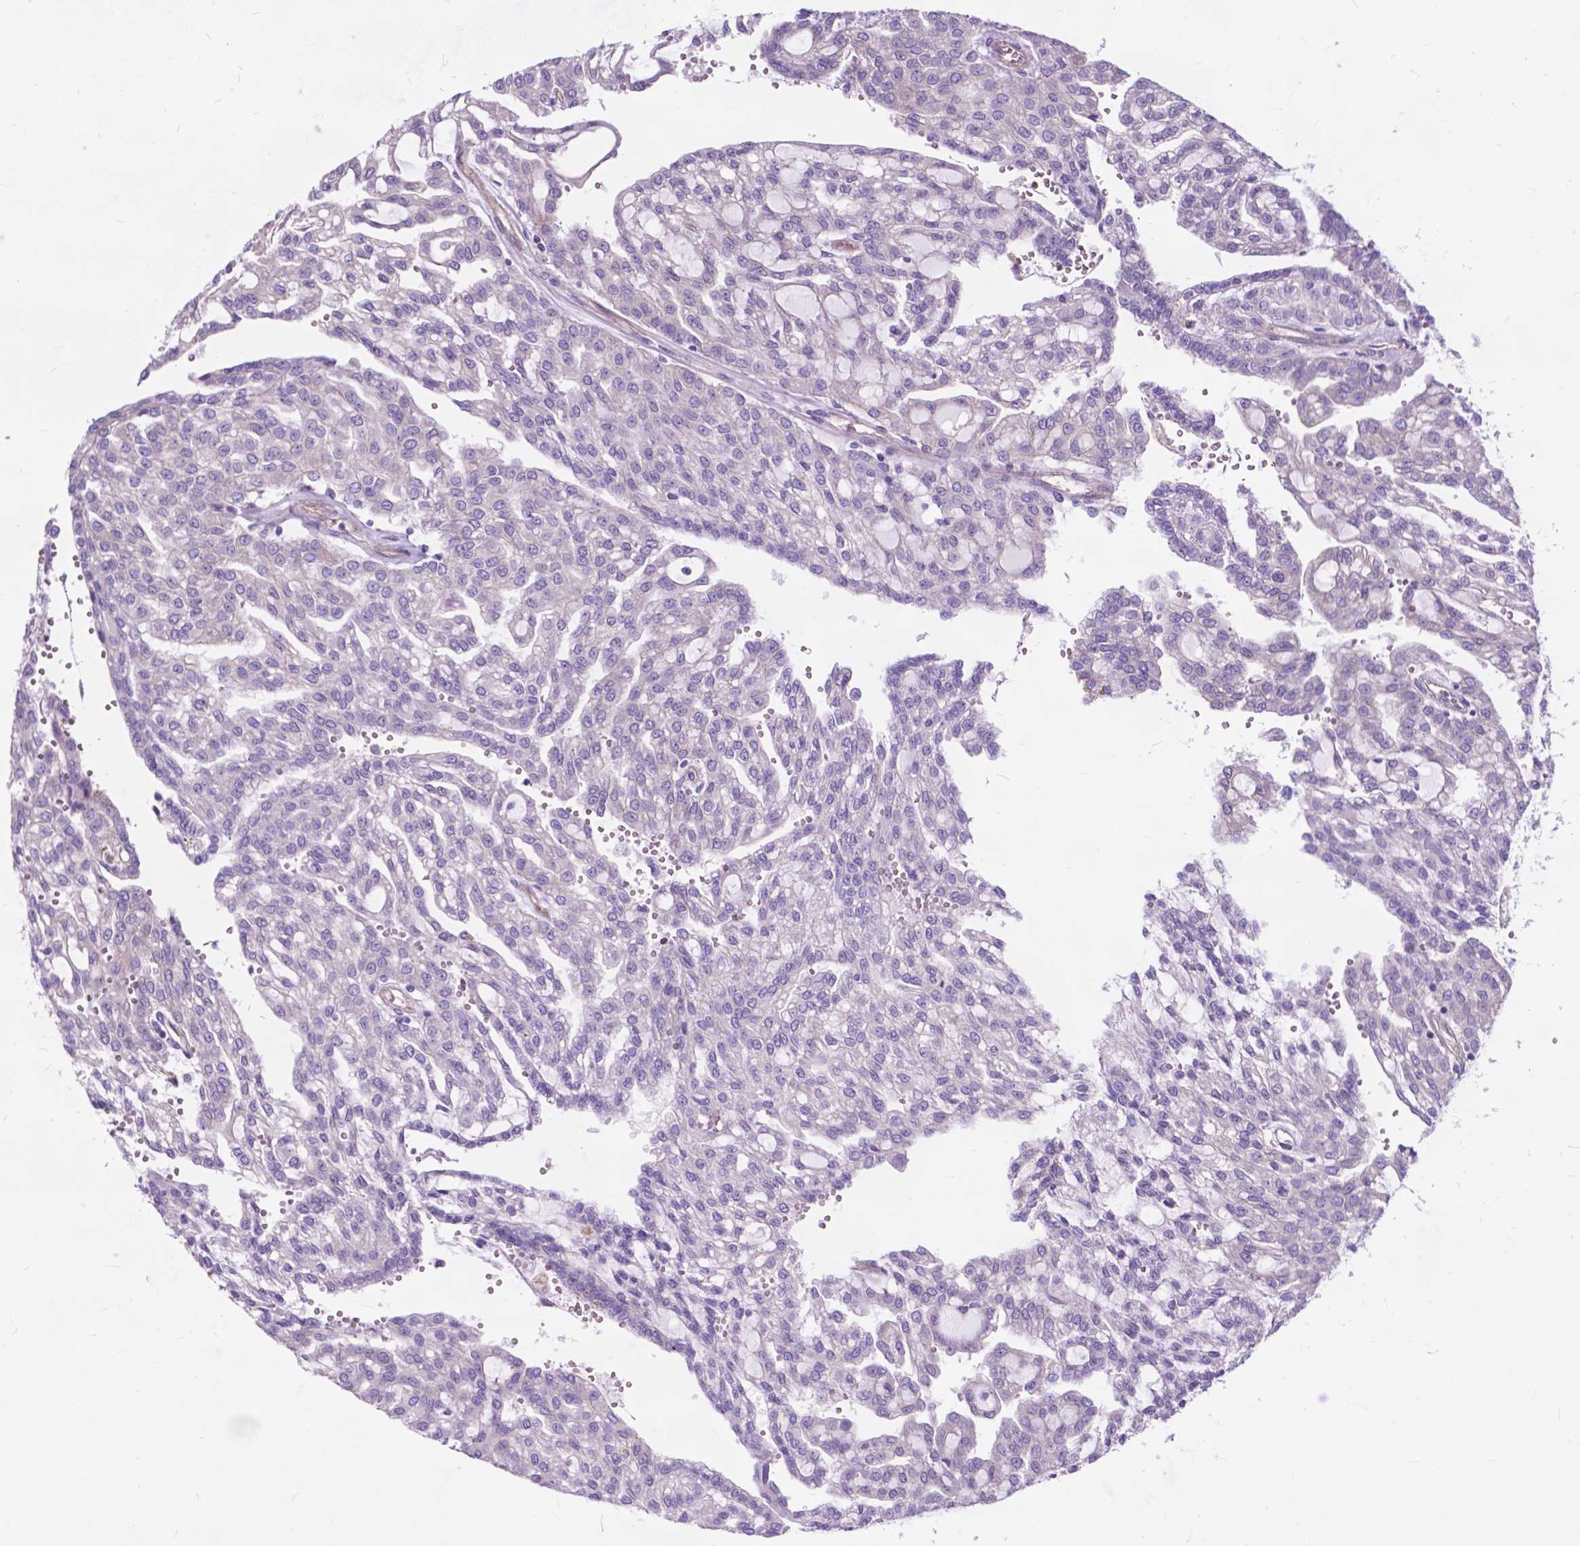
{"staining": {"intensity": "negative", "quantity": "none", "location": "none"}, "tissue": "renal cancer", "cell_type": "Tumor cells", "image_type": "cancer", "snomed": [{"axis": "morphology", "description": "Adenocarcinoma, NOS"}, {"axis": "topography", "description": "Kidney"}], "caption": "This is a image of immunohistochemistry staining of renal adenocarcinoma, which shows no expression in tumor cells.", "gene": "FLT4", "patient": {"sex": "male", "age": 63}}